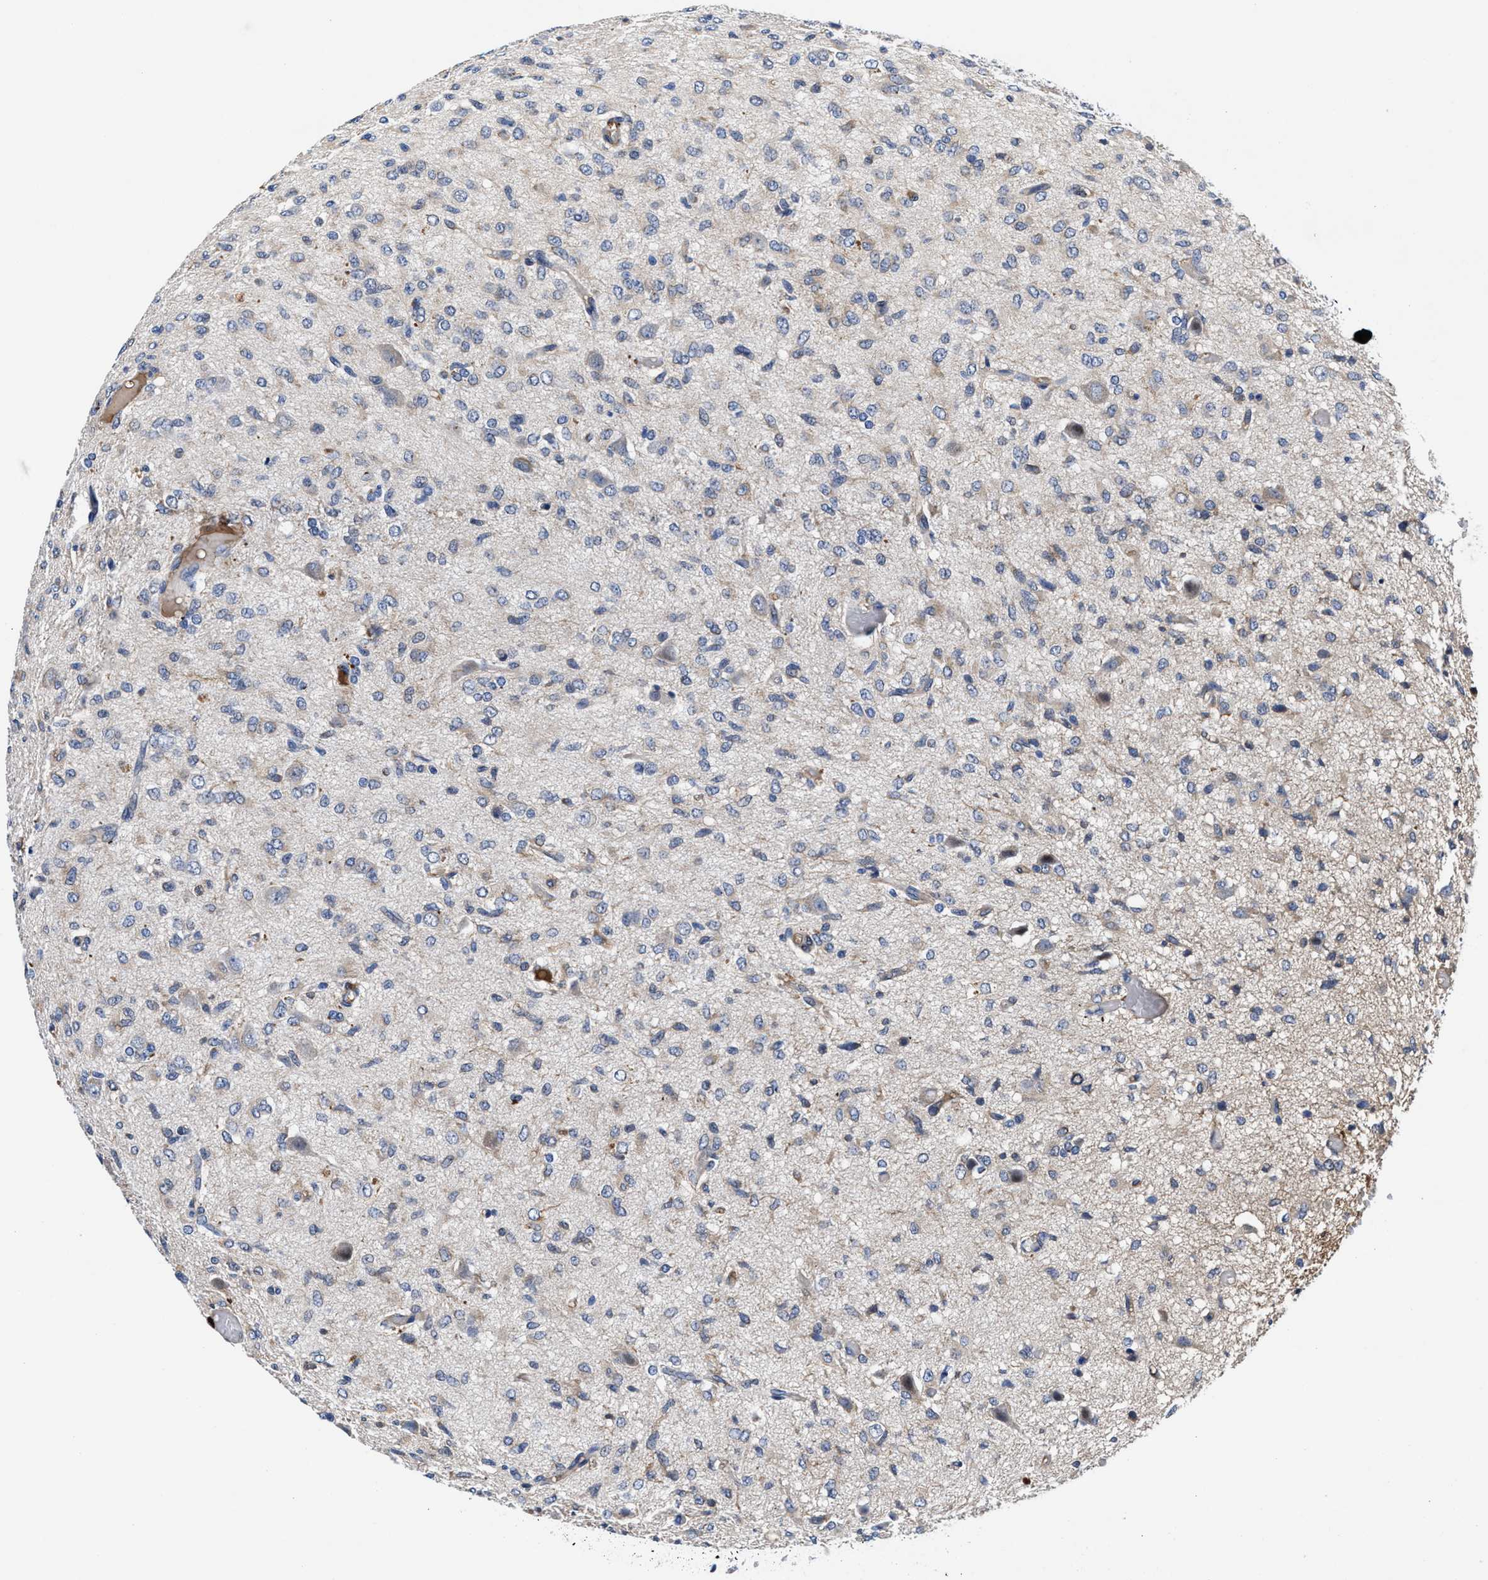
{"staining": {"intensity": "weak", "quantity": "<25%", "location": "cytoplasmic/membranous"}, "tissue": "glioma", "cell_type": "Tumor cells", "image_type": "cancer", "snomed": [{"axis": "morphology", "description": "Glioma, malignant, High grade"}, {"axis": "topography", "description": "Brain"}], "caption": "Immunohistochemical staining of glioma shows no significant positivity in tumor cells. The staining was performed using DAB (3,3'-diaminobenzidine) to visualize the protein expression in brown, while the nuclei were stained in blue with hematoxylin (Magnification: 20x).", "gene": "DHRS13", "patient": {"sex": "female", "age": 59}}